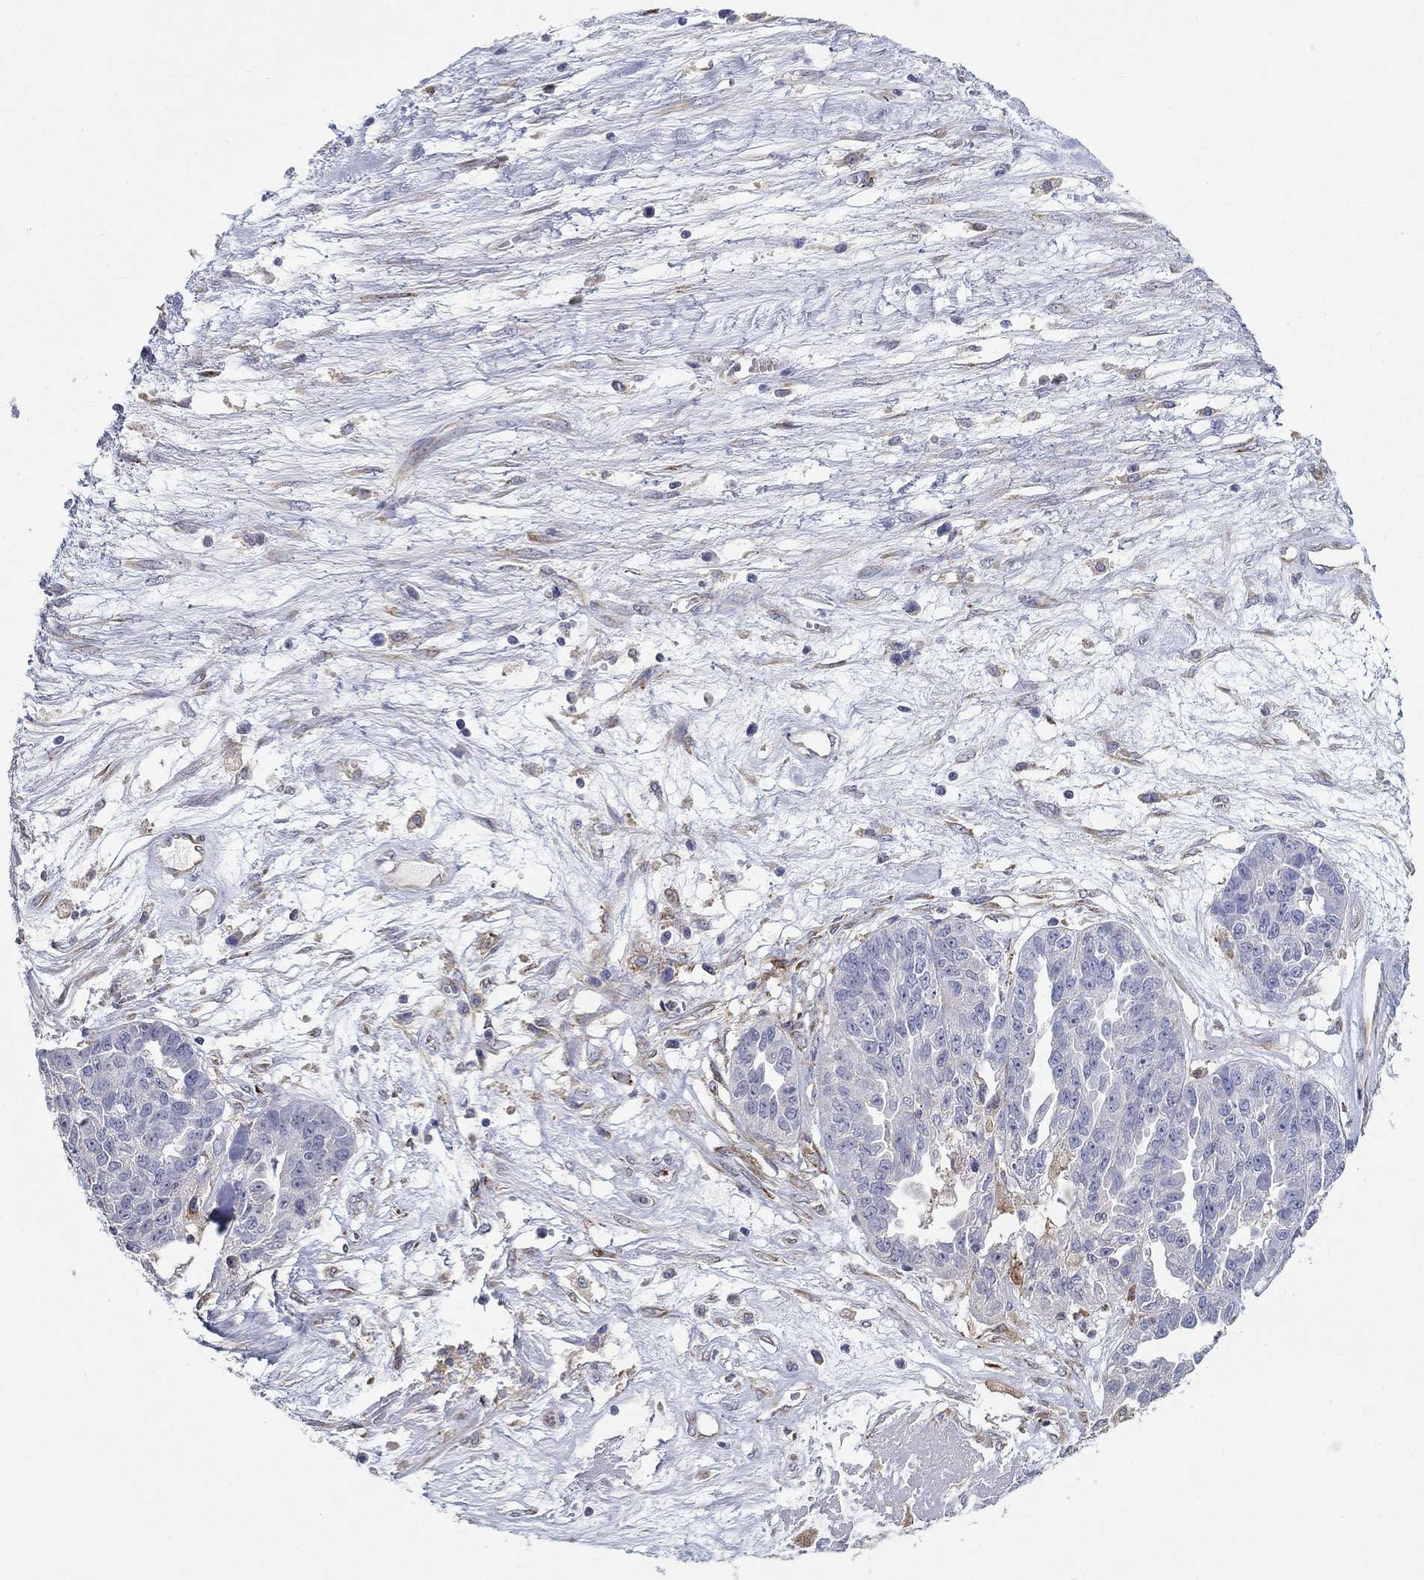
{"staining": {"intensity": "negative", "quantity": "none", "location": "none"}, "tissue": "ovarian cancer", "cell_type": "Tumor cells", "image_type": "cancer", "snomed": [{"axis": "morphology", "description": "Cystadenocarcinoma, serous, NOS"}, {"axis": "topography", "description": "Ovary"}], "caption": "Tumor cells are negative for protein expression in human ovarian cancer.", "gene": "QRFPR", "patient": {"sex": "female", "age": 87}}